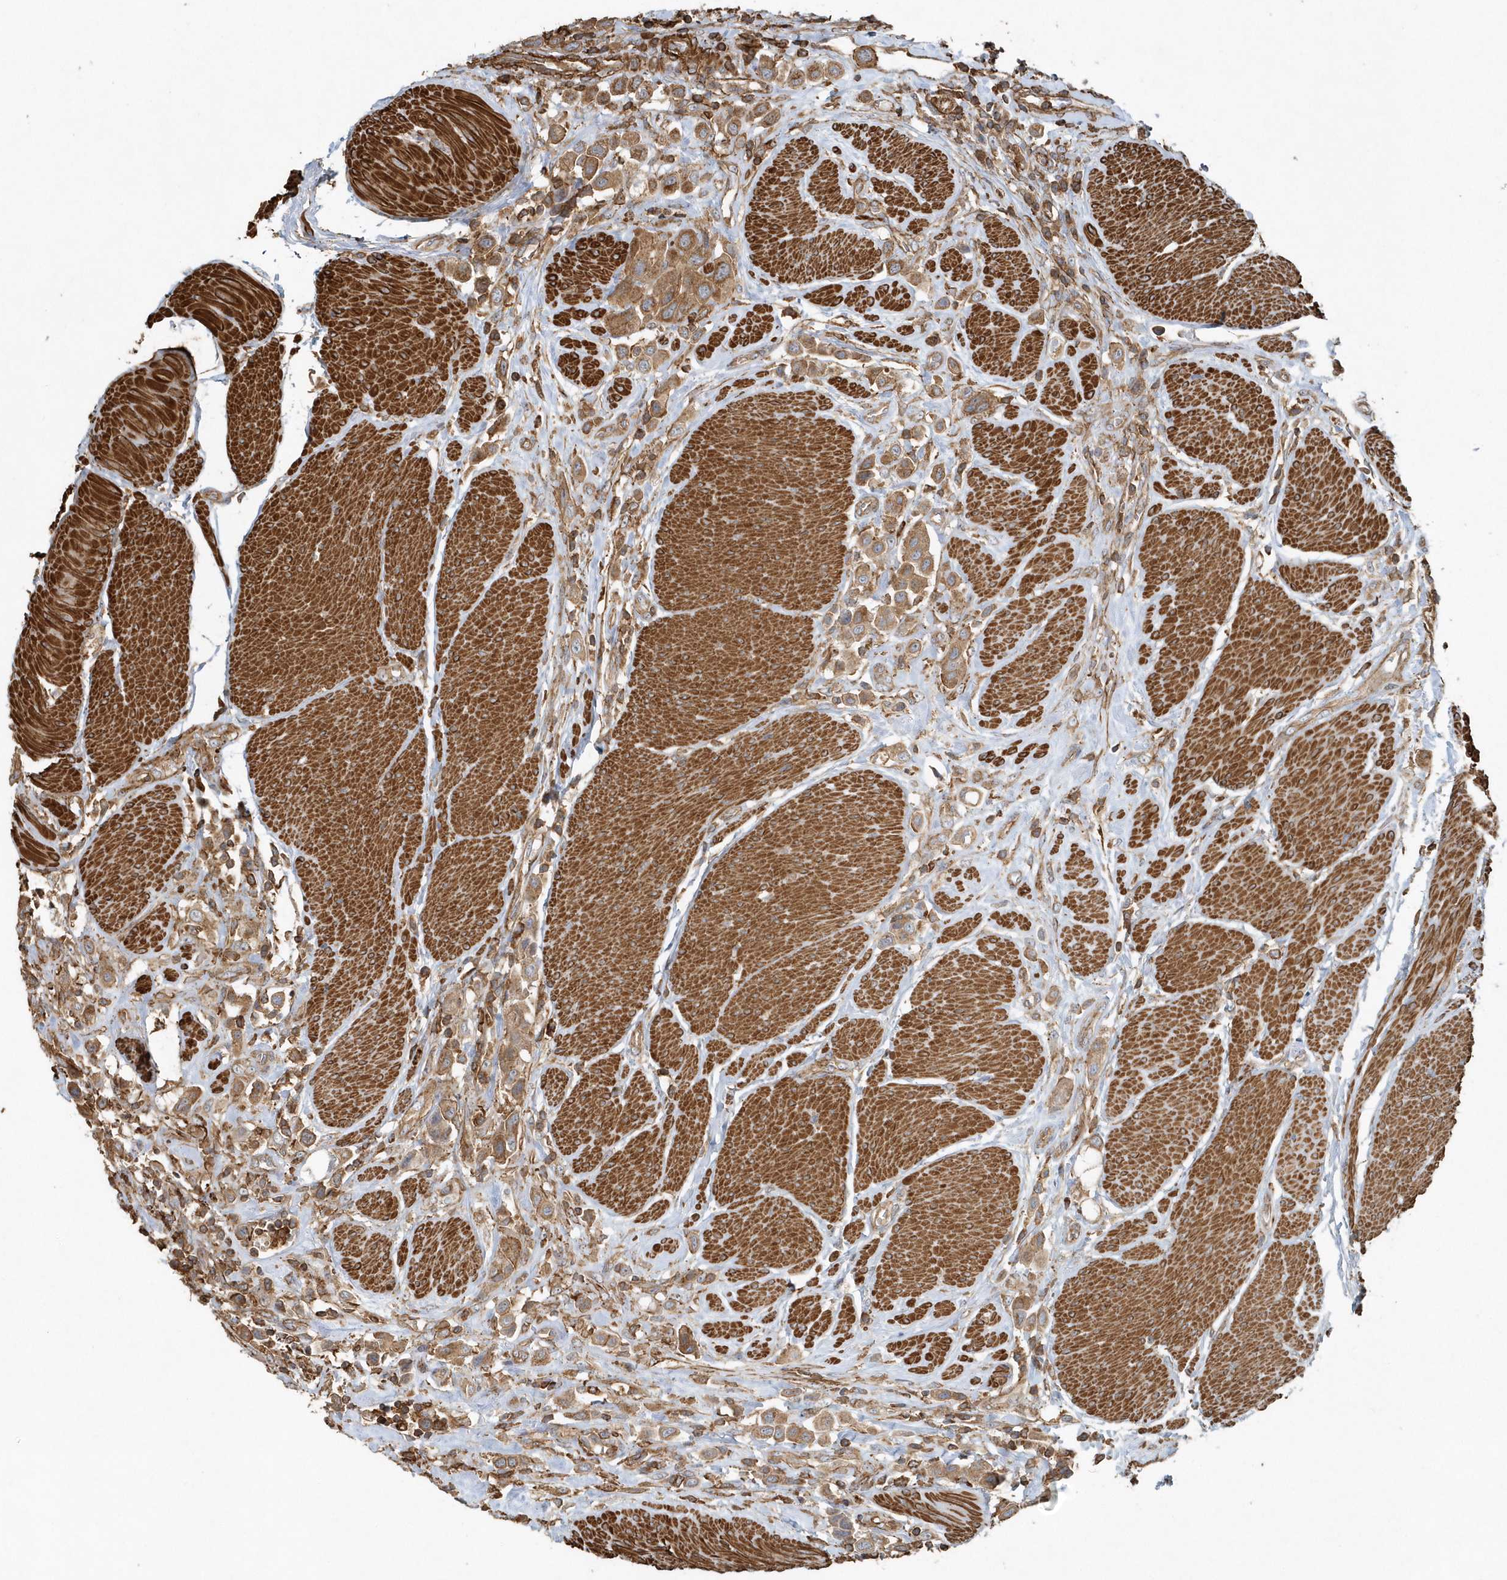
{"staining": {"intensity": "moderate", "quantity": ">75%", "location": "cytoplasmic/membranous"}, "tissue": "urothelial cancer", "cell_type": "Tumor cells", "image_type": "cancer", "snomed": [{"axis": "morphology", "description": "Urothelial carcinoma, High grade"}, {"axis": "topography", "description": "Urinary bladder"}], "caption": "The photomicrograph shows a brown stain indicating the presence of a protein in the cytoplasmic/membranous of tumor cells in urothelial cancer. The staining was performed using DAB (3,3'-diaminobenzidine), with brown indicating positive protein expression. Nuclei are stained blue with hematoxylin.", "gene": "MMUT", "patient": {"sex": "male", "age": 50}}